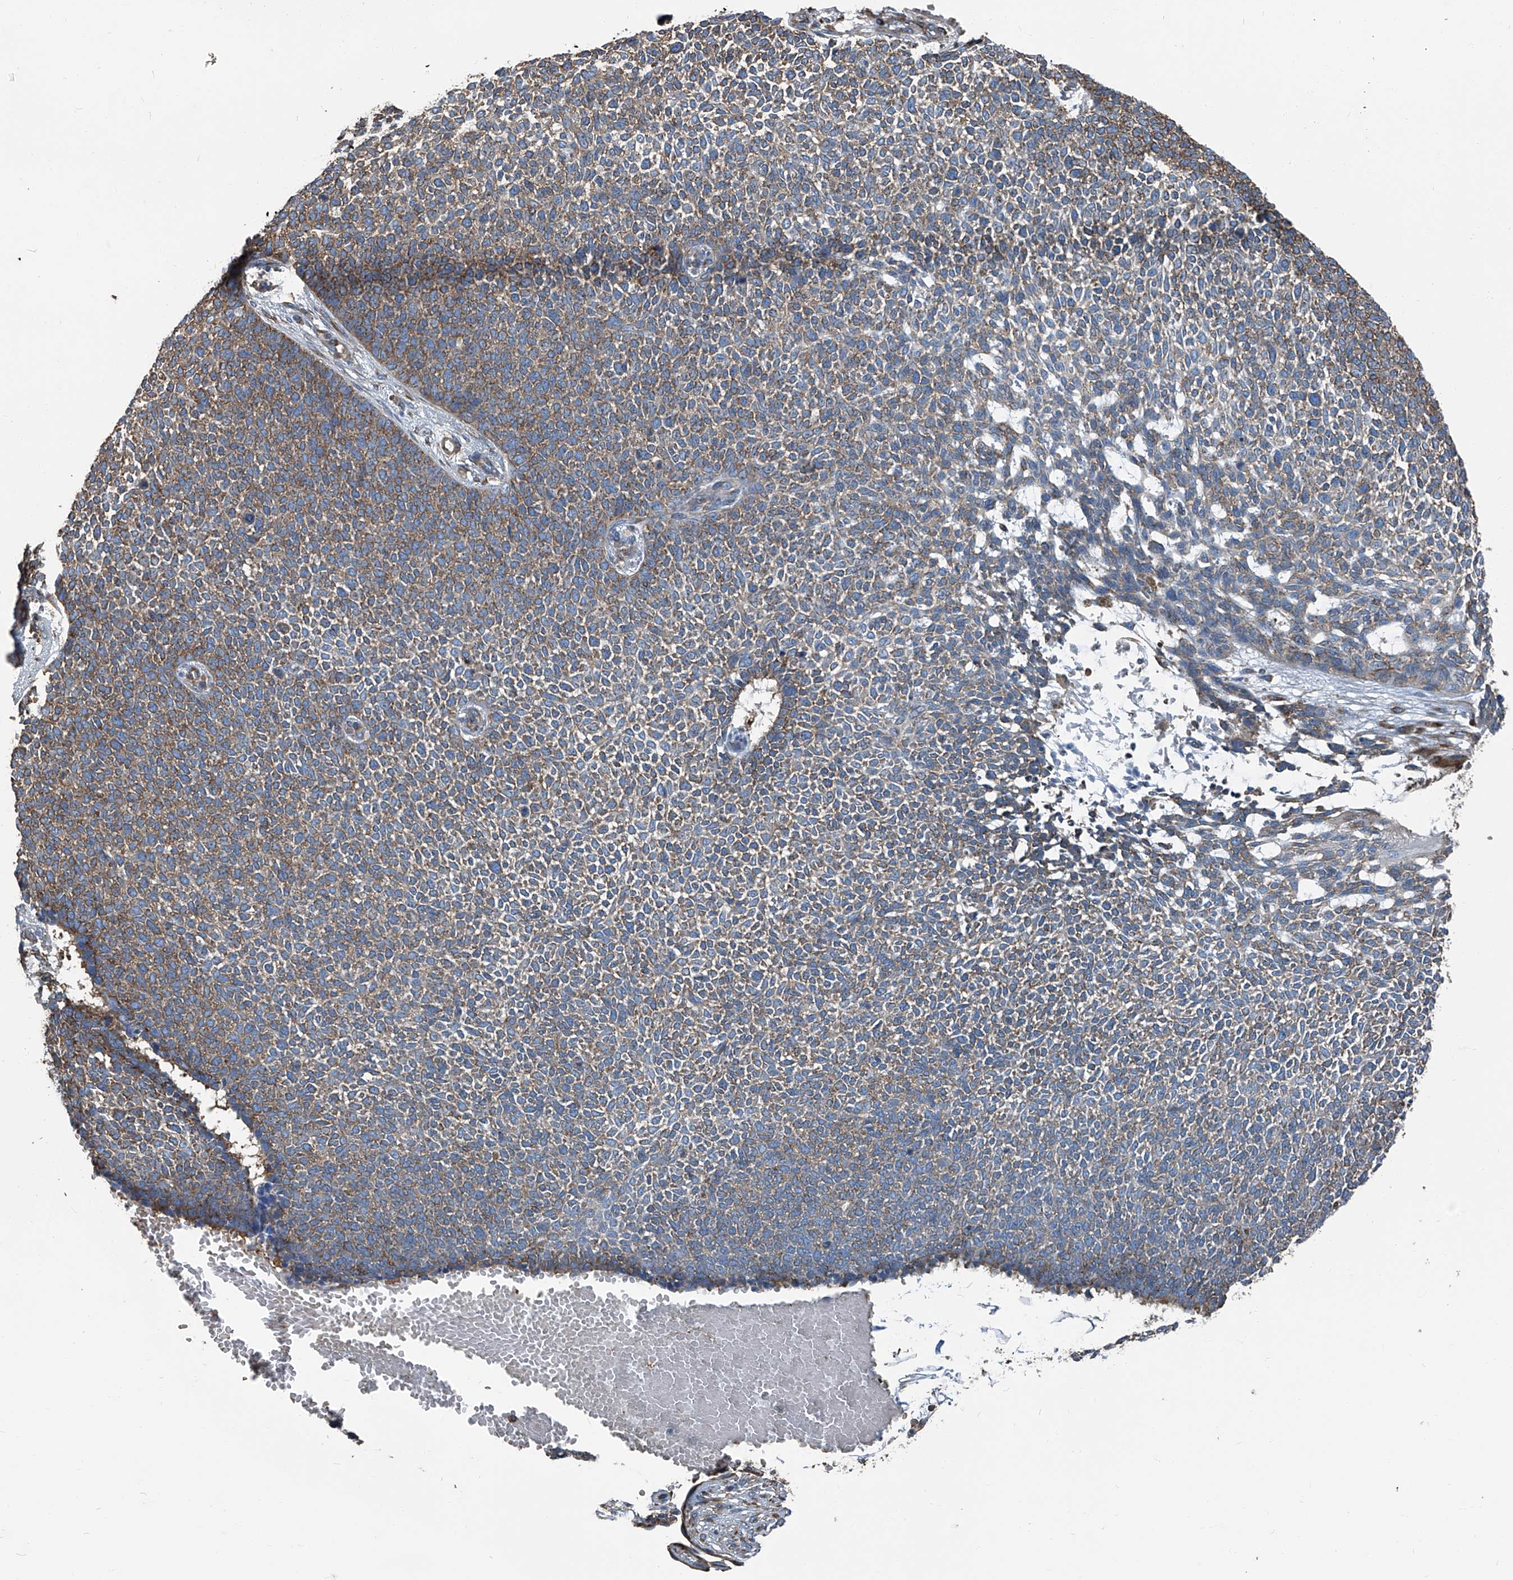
{"staining": {"intensity": "moderate", "quantity": ">75%", "location": "cytoplasmic/membranous"}, "tissue": "skin cancer", "cell_type": "Tumor cells", "image_type": "cancer", "snomed": [{"axis": "morphology", "description": "Basal cell carcinoma"}, {"axis": "topography", "description": "Skin"}], "caption": "Protein staining demonstrates moderate cytoplasmic/membranous staining in about >75% of tumor cells in basal cell carcinoma (skin).", "gene": "SEPTIN7", "patient": {"sex": "female", "age": 84}}